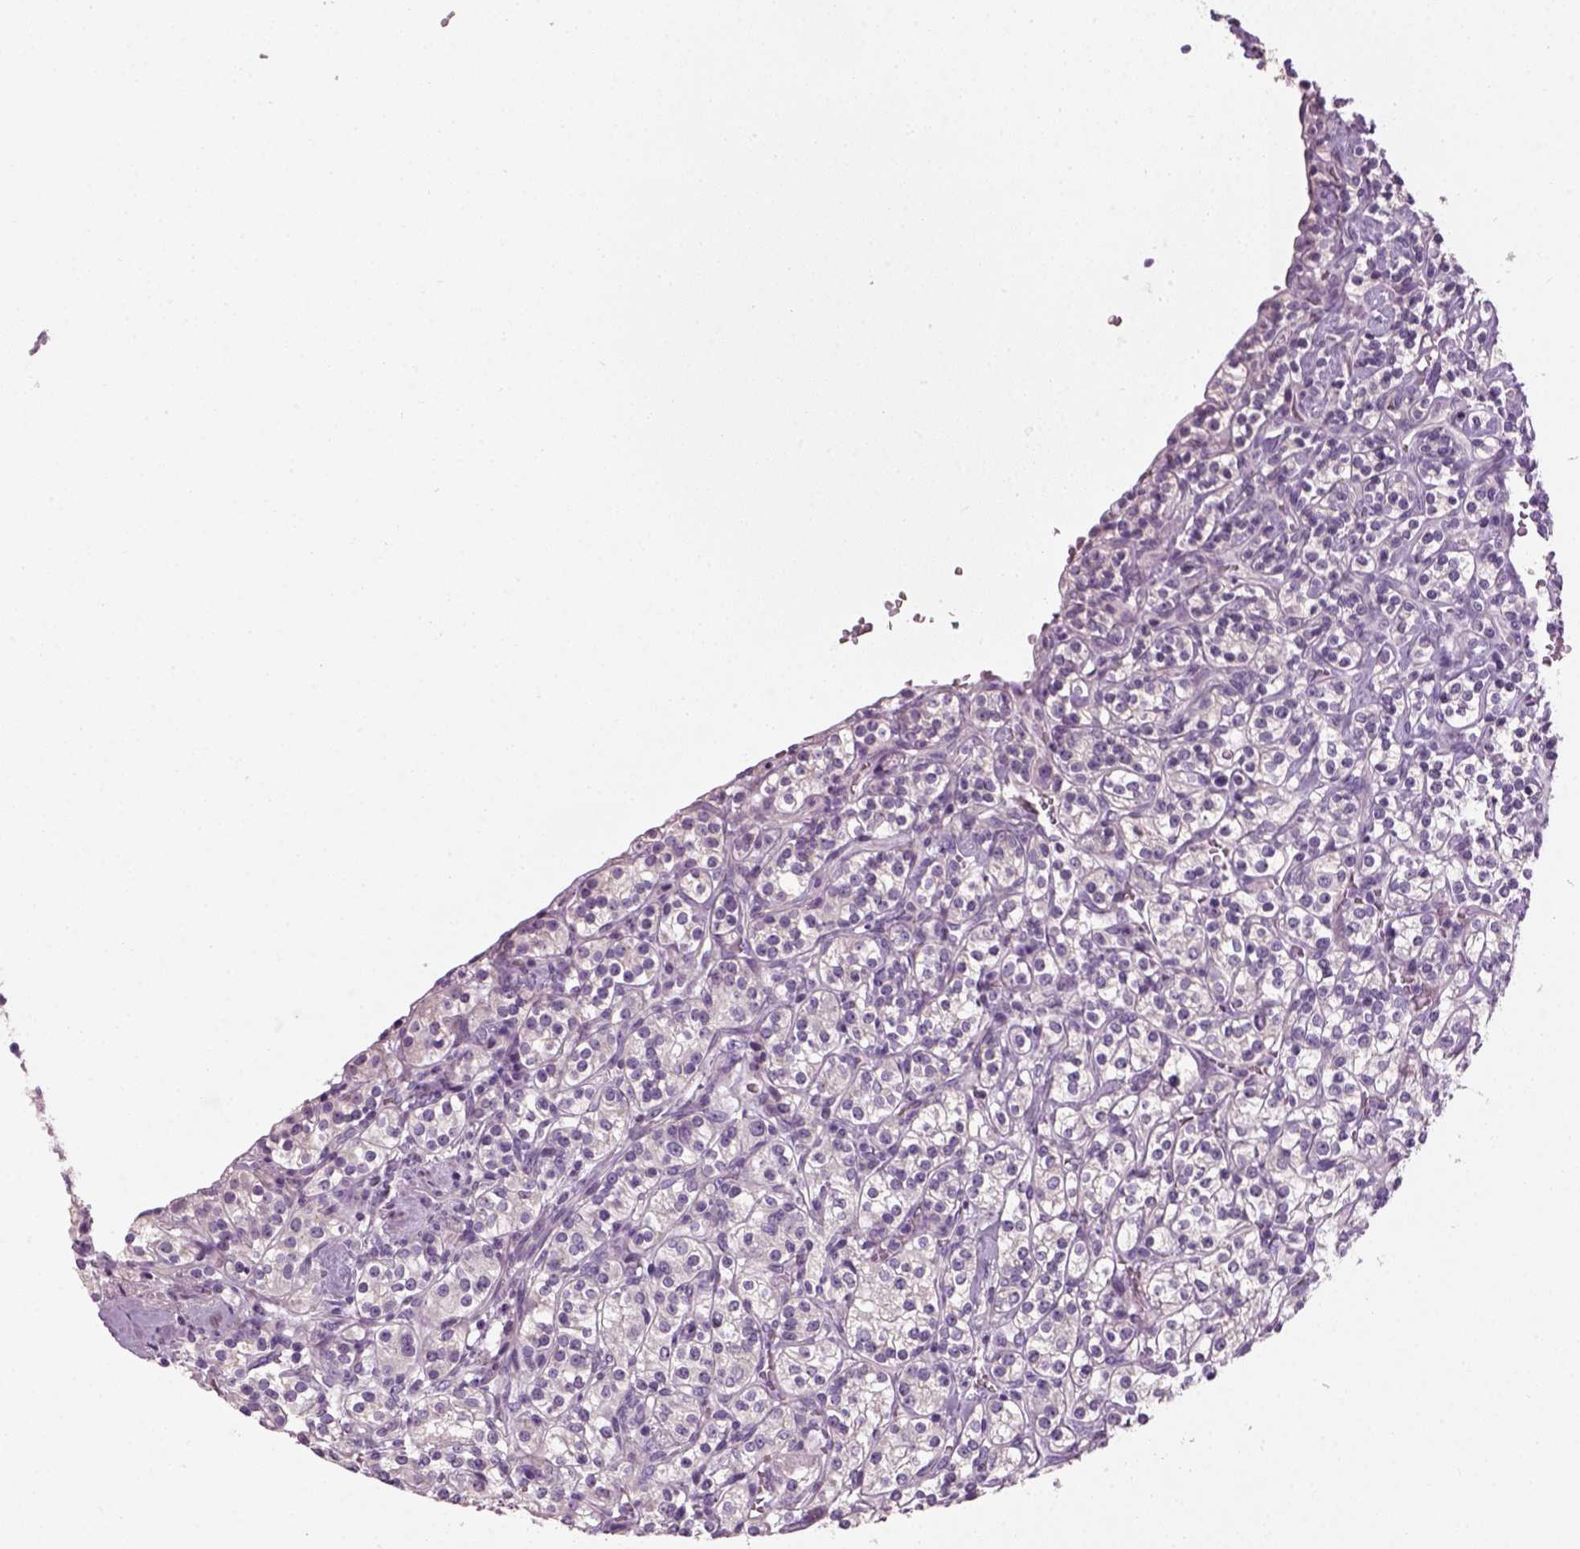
{"staining": {"intensity": "negative", "quantity": "none", "location": "none"}, "tissue": "renal cancer", "cell_type": "Tumor cells", "image_type": "cancer", "snomed": [{"axis": "morphology", "description": "Adenocarcinoma, NOS"}, {"axis": "topography", "description": "Kidney"}], "caption": "Micrograph shows no significant protein positivity in tumor cells of renal cancer.", "gene": "ELOVL3", "patient": {"sex": "male", "age": 77}}